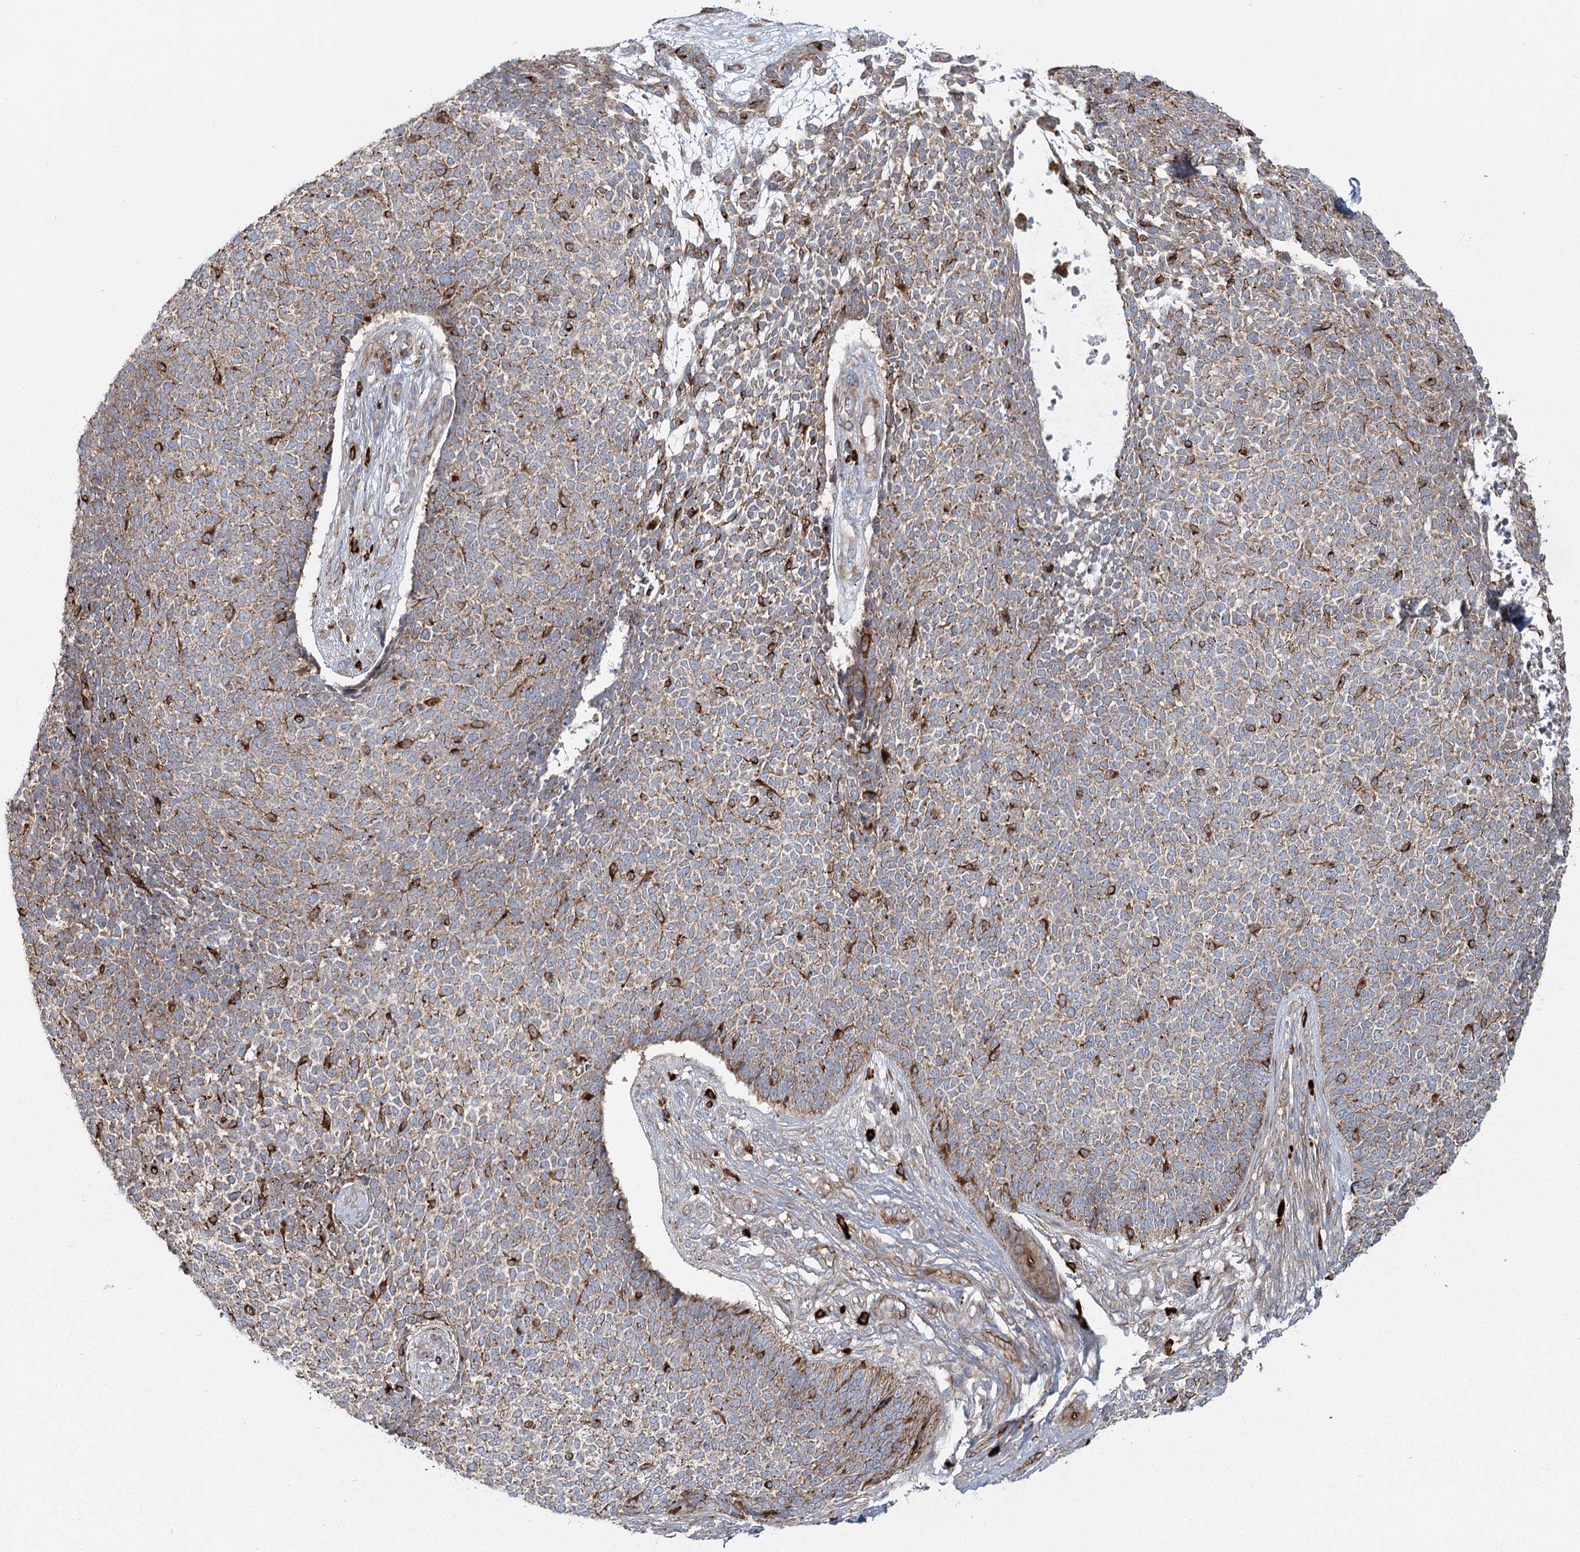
{"staining": {"intensity": "moderate", "quantity": ">75%", "location": "cytoplasmic/membranous"}, "tissue": "skin cancer", "cell_type": "Tumor cells", "image_type": "cancer", "snomed": [{"axis": "morphology", "description": "Basal cell carcinoma"}, {"axis": "topography", "description": "Skin"}], "caption": "Protein staining of skin cancer (basal cell carcinoma) tissue demonstrates moderate cytoplasmic/membranous positivity in approximately >75% of tumor cells. The protein of interest is shown in brown color, while the nuclei are stained blue.", "gene": "HARS2", "patient": {"sex": "female", "age": 84}}